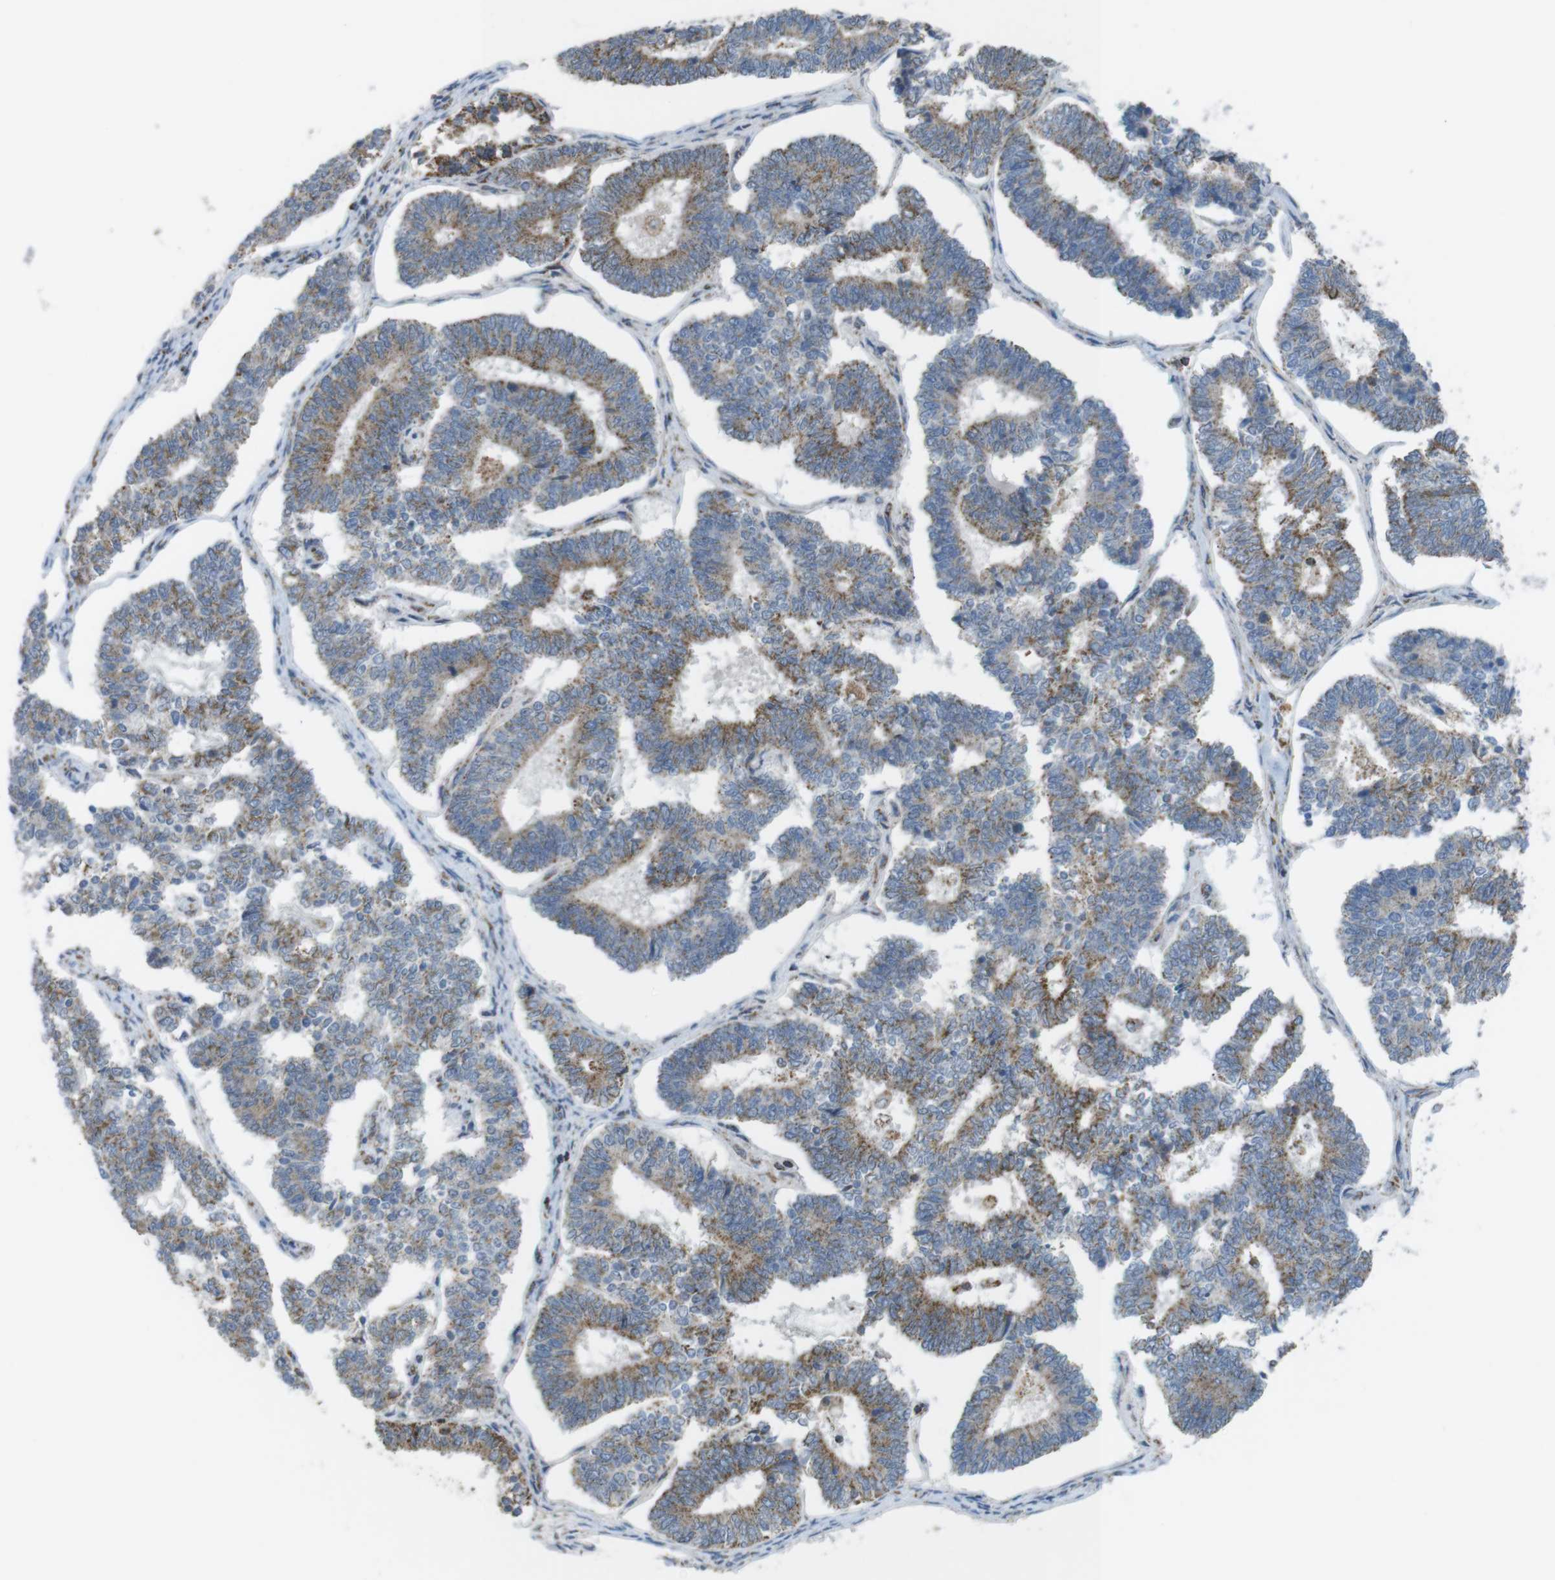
{"staining": {"intensity": "weak", "quantity": ">75%", "location": "cytoplasmic/membranous"}, "tissue": "endometrial cancer", "cell_type": "Tumor cells", "image_type": "cancer", "snomed": [{"axis": "morphology", "description": "Adenocarcinoma, NOS"}, {"axis": "topography", "description": "Endometrium"}], "caption": "Tumor cells reveal low levels of weak cytoplasmic/membranous positivity in about >75% of cells in adenocarcinoma (endometrial). Nuclei are stained in blue.", "gene": "GRIK2", "patient": {"sex": "female", "age": 70}}